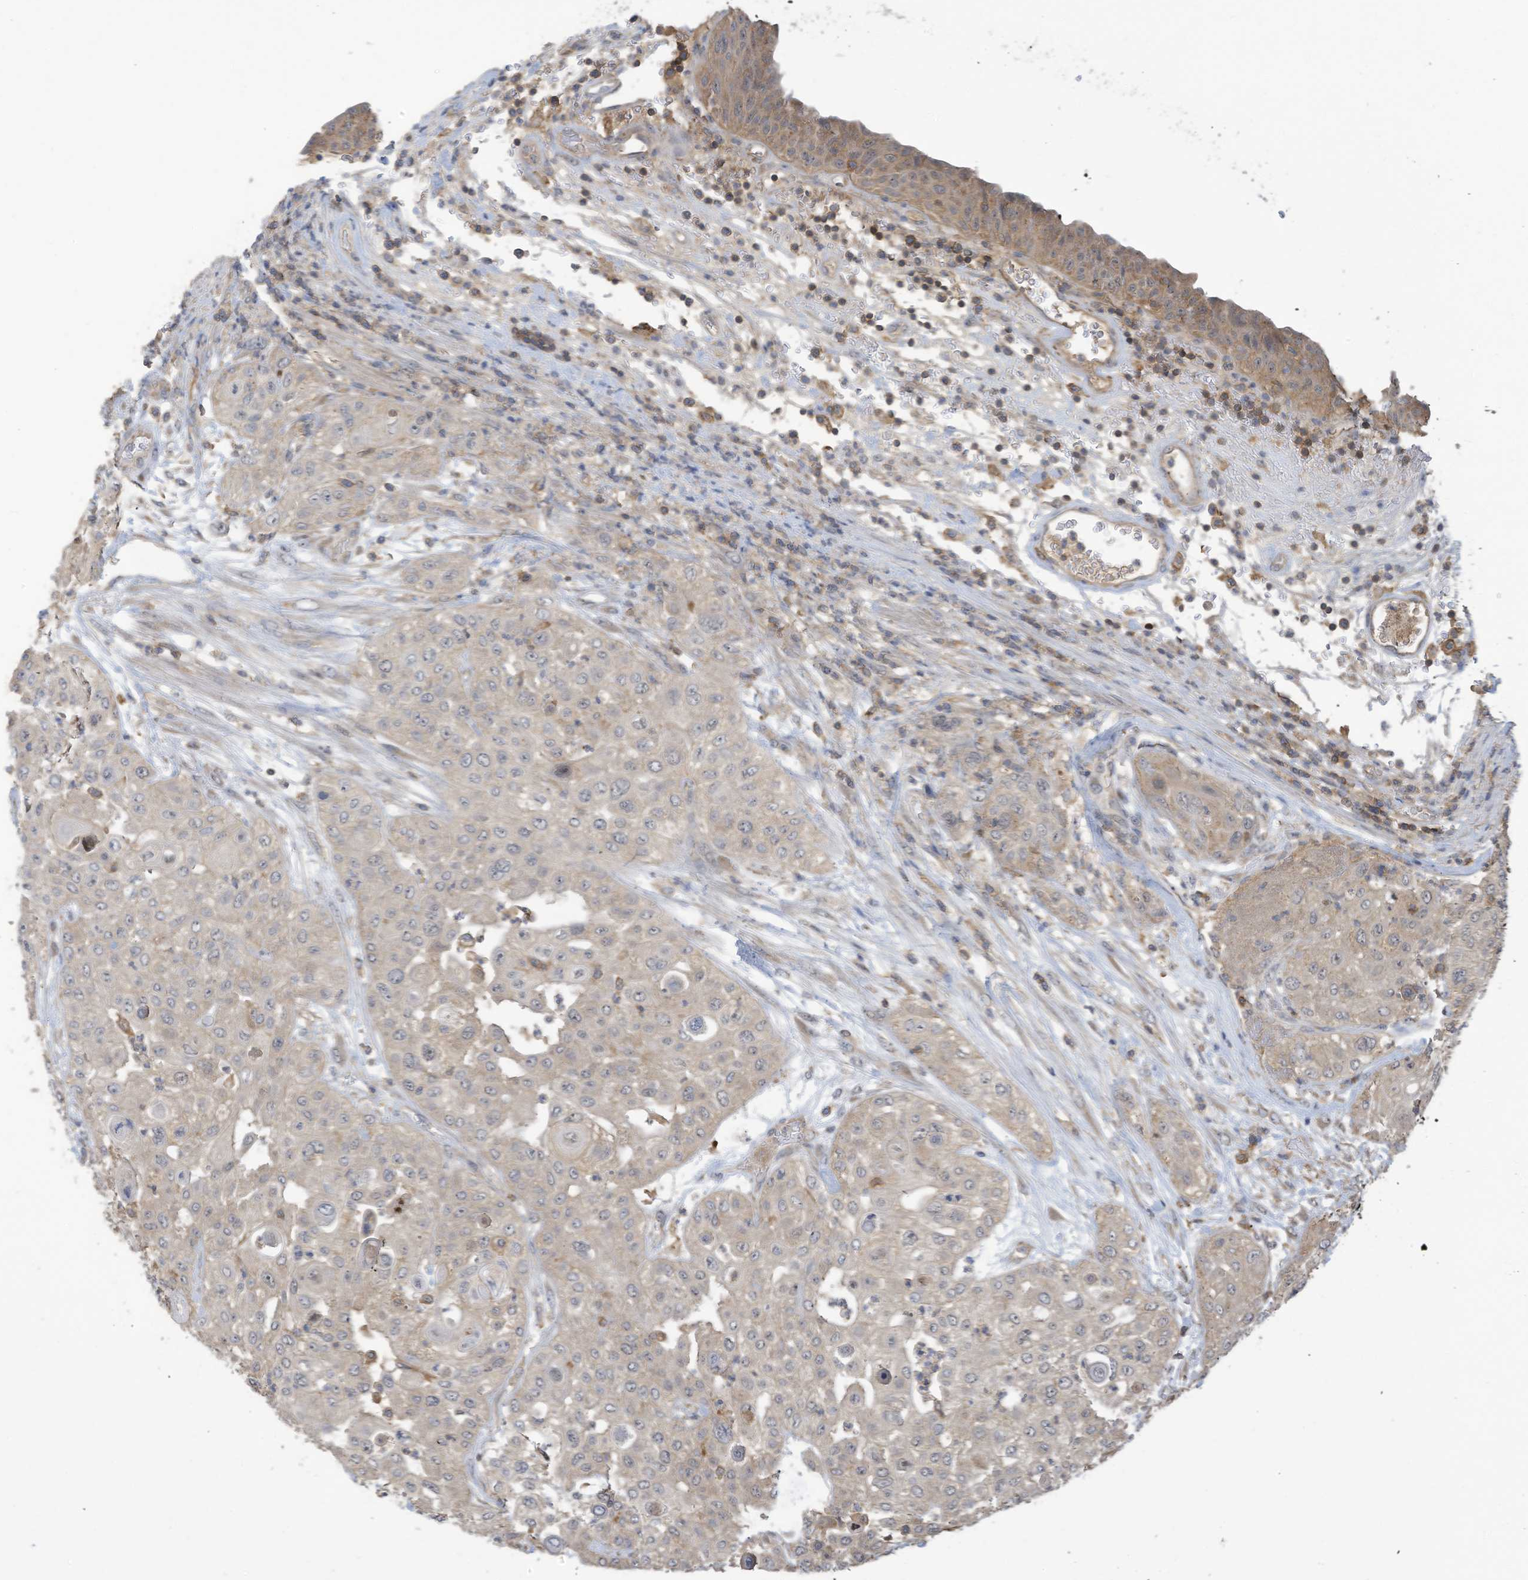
{"staining": {"intensity": "weak", "quantity": "<25%", "location": "cytoplasmic/membranous"}, "tissue": "urothelial cancer", "cell_type": "Tumor cells", "image_type": "cancer", "snomed": [{"axis": "morphology", "description": "Urothelial carcinoma, High grade"}, {"axis": "topography", "description": "Urinary bladder"}], "caption": "IHC micrograph of neoplastic tissue: human urothelial carcinoma (high-grade) stained with DAB displays no significant protein positivity in tumor cells.", "gene": "COX10", "patient": {"sex": "female", "age": 79}}